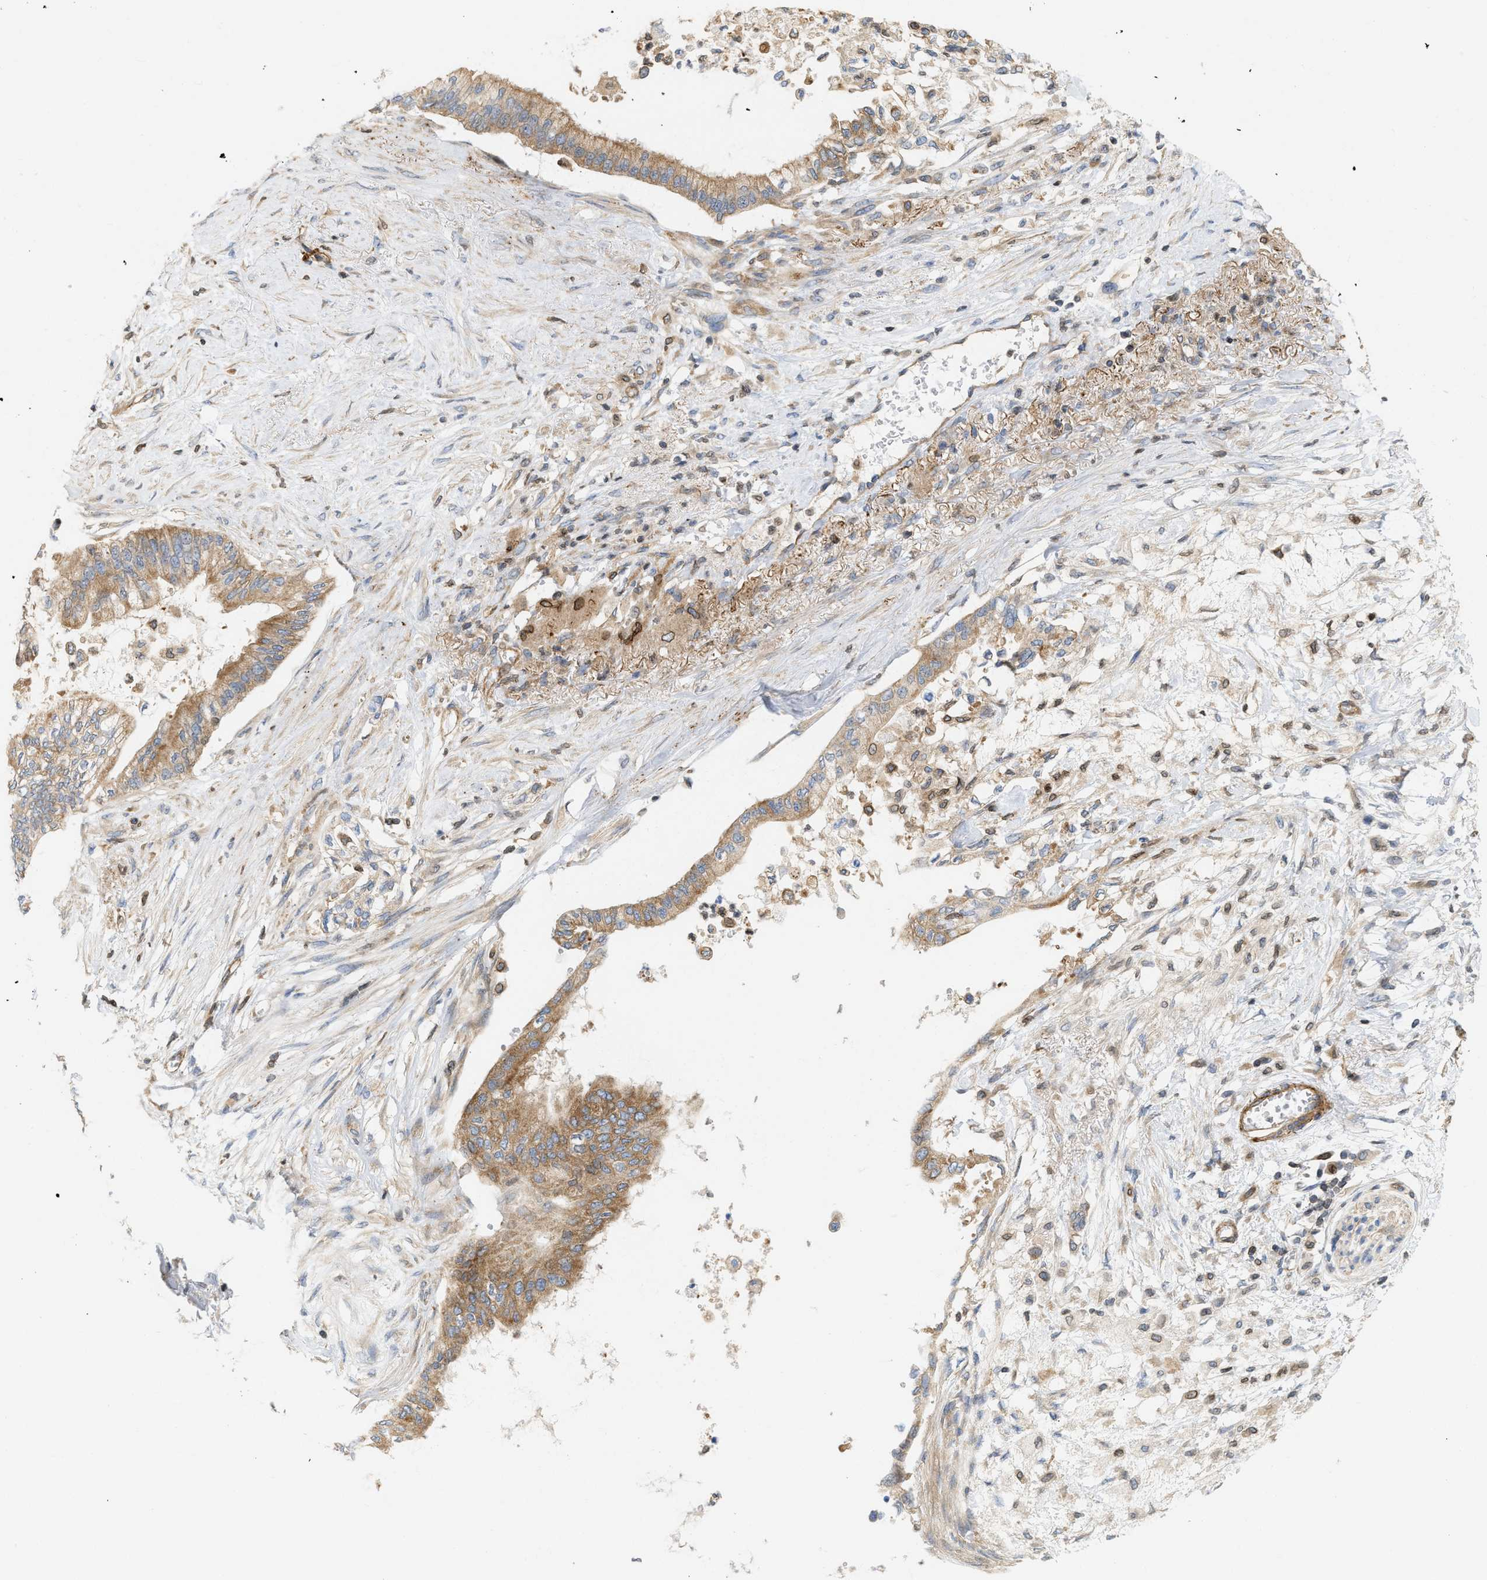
{"staining": {"intensity": "moderate", "quantity": ">75%", "location": "cytoplasmic/membranous"}, "tissue": "pancreatic cancer", "cell_type": "Tumor cells", "image_type": "cancer", "snomed": [{"axis": "morphology", "description": "Normal tissue, NOS"}, {"axis": "morphology", "description": "Adenocarcinoma, NOS"}, {"axis": "topography", "description": "Pancreas"}, {"axis": "topography", "description": "Duodenum"}], "caption": "The histopathology image exhibits a brown stain indicating the presence of a protein in the cytoplasmic/membranous of tumor cells in adenocarcinoma (pancreatic). (Brightfield microscopy of DAB IHC at high magnification).", "gene": "STRN", "patient": {"sex": "female", "age": 60}}